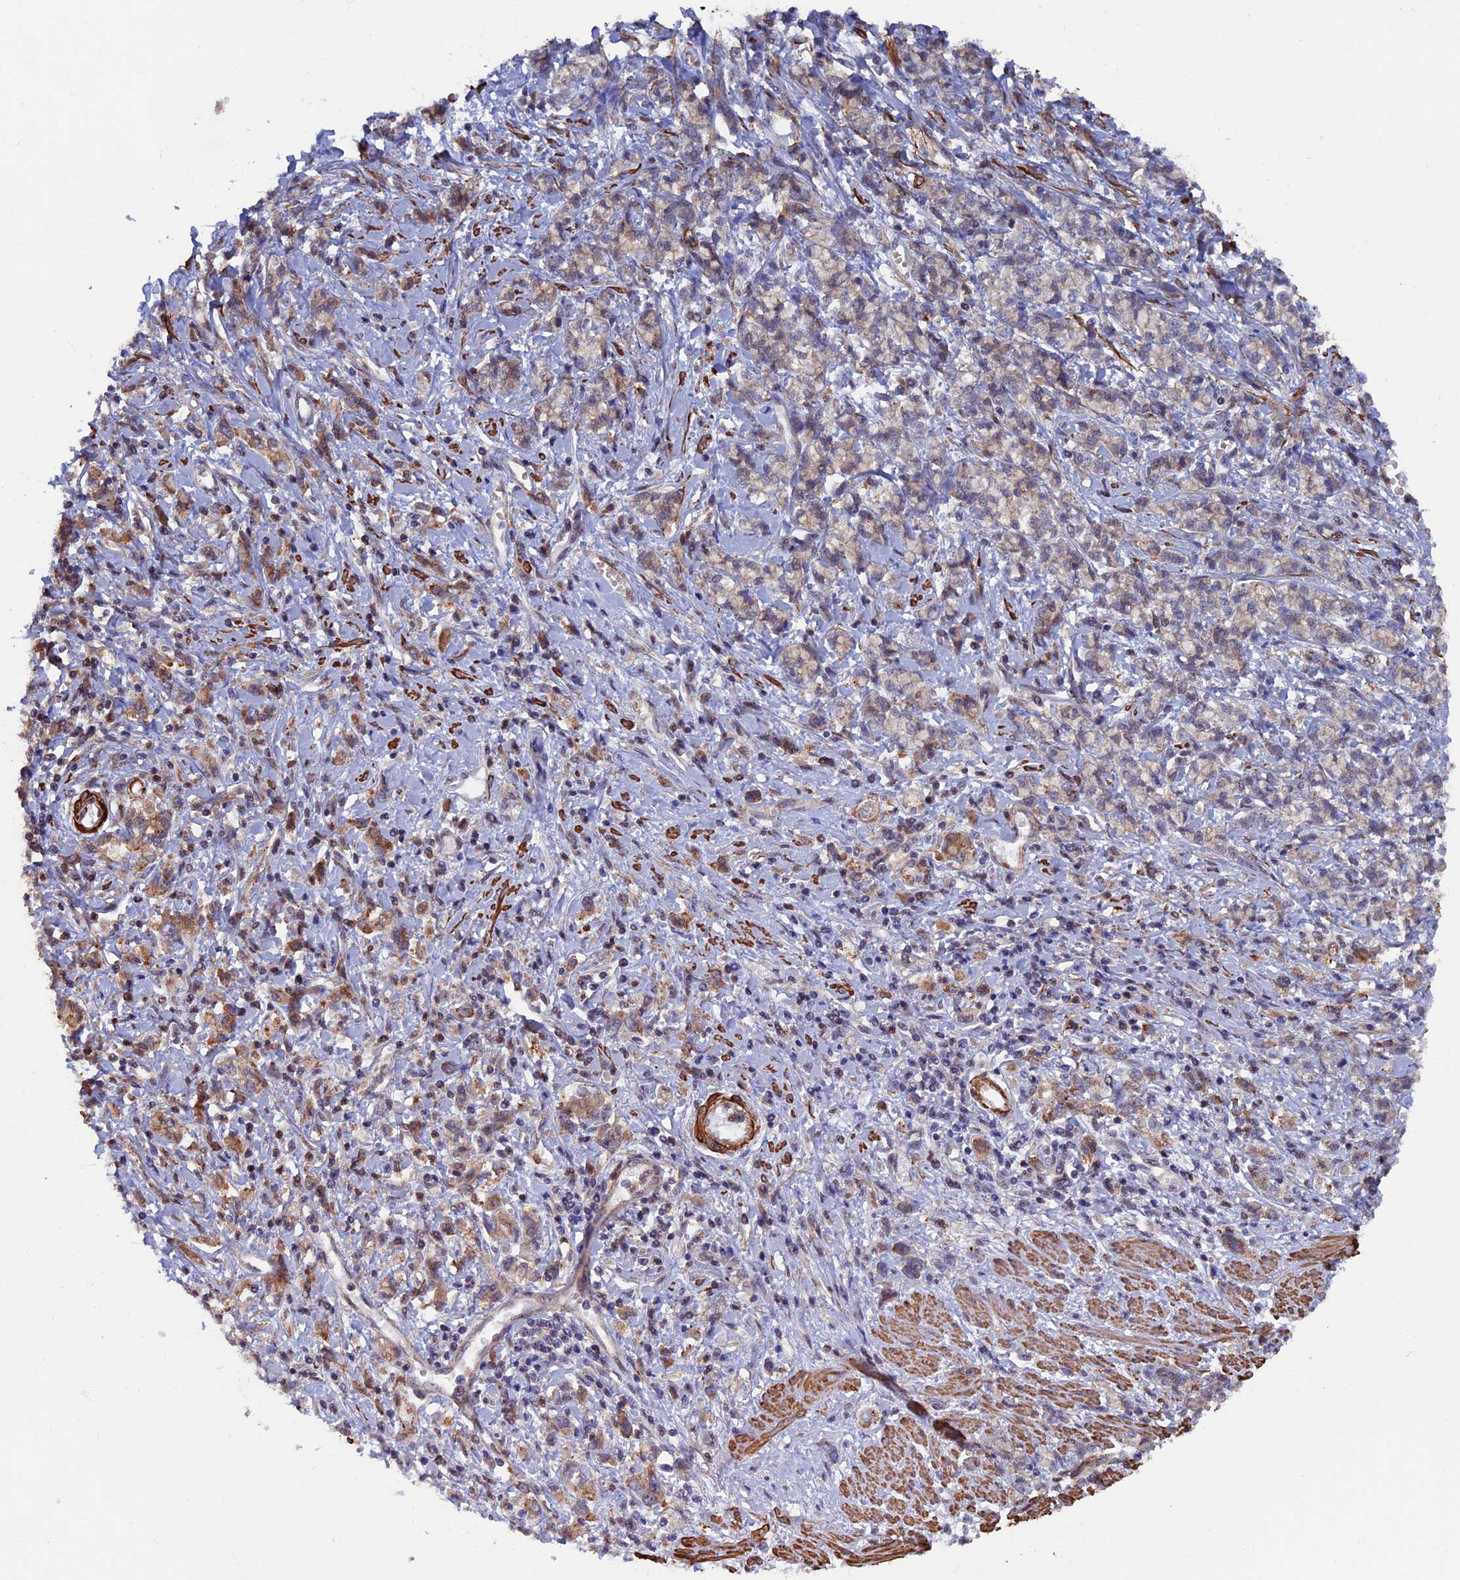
{"staining": {"intensity": "moderate", "quantity": "<25%", "location": "cytoplasmic/membranous"}, "tissue": "stomach cancer", "cell_type": "Tumor cells", "image_type": "cancer", "snomed": [{"axis": "morphology", "description": "Adenocarcinoma, NOS"}, {"axis": "topography", "description": "Stomach"}], "caption": "Moderate cytoplasmic/membranous positivity is seen in approximately <25% of tumor cells in stomach cancer.", "gene": "CTDP1", "patient": {"sex": "female", "age": 76}}